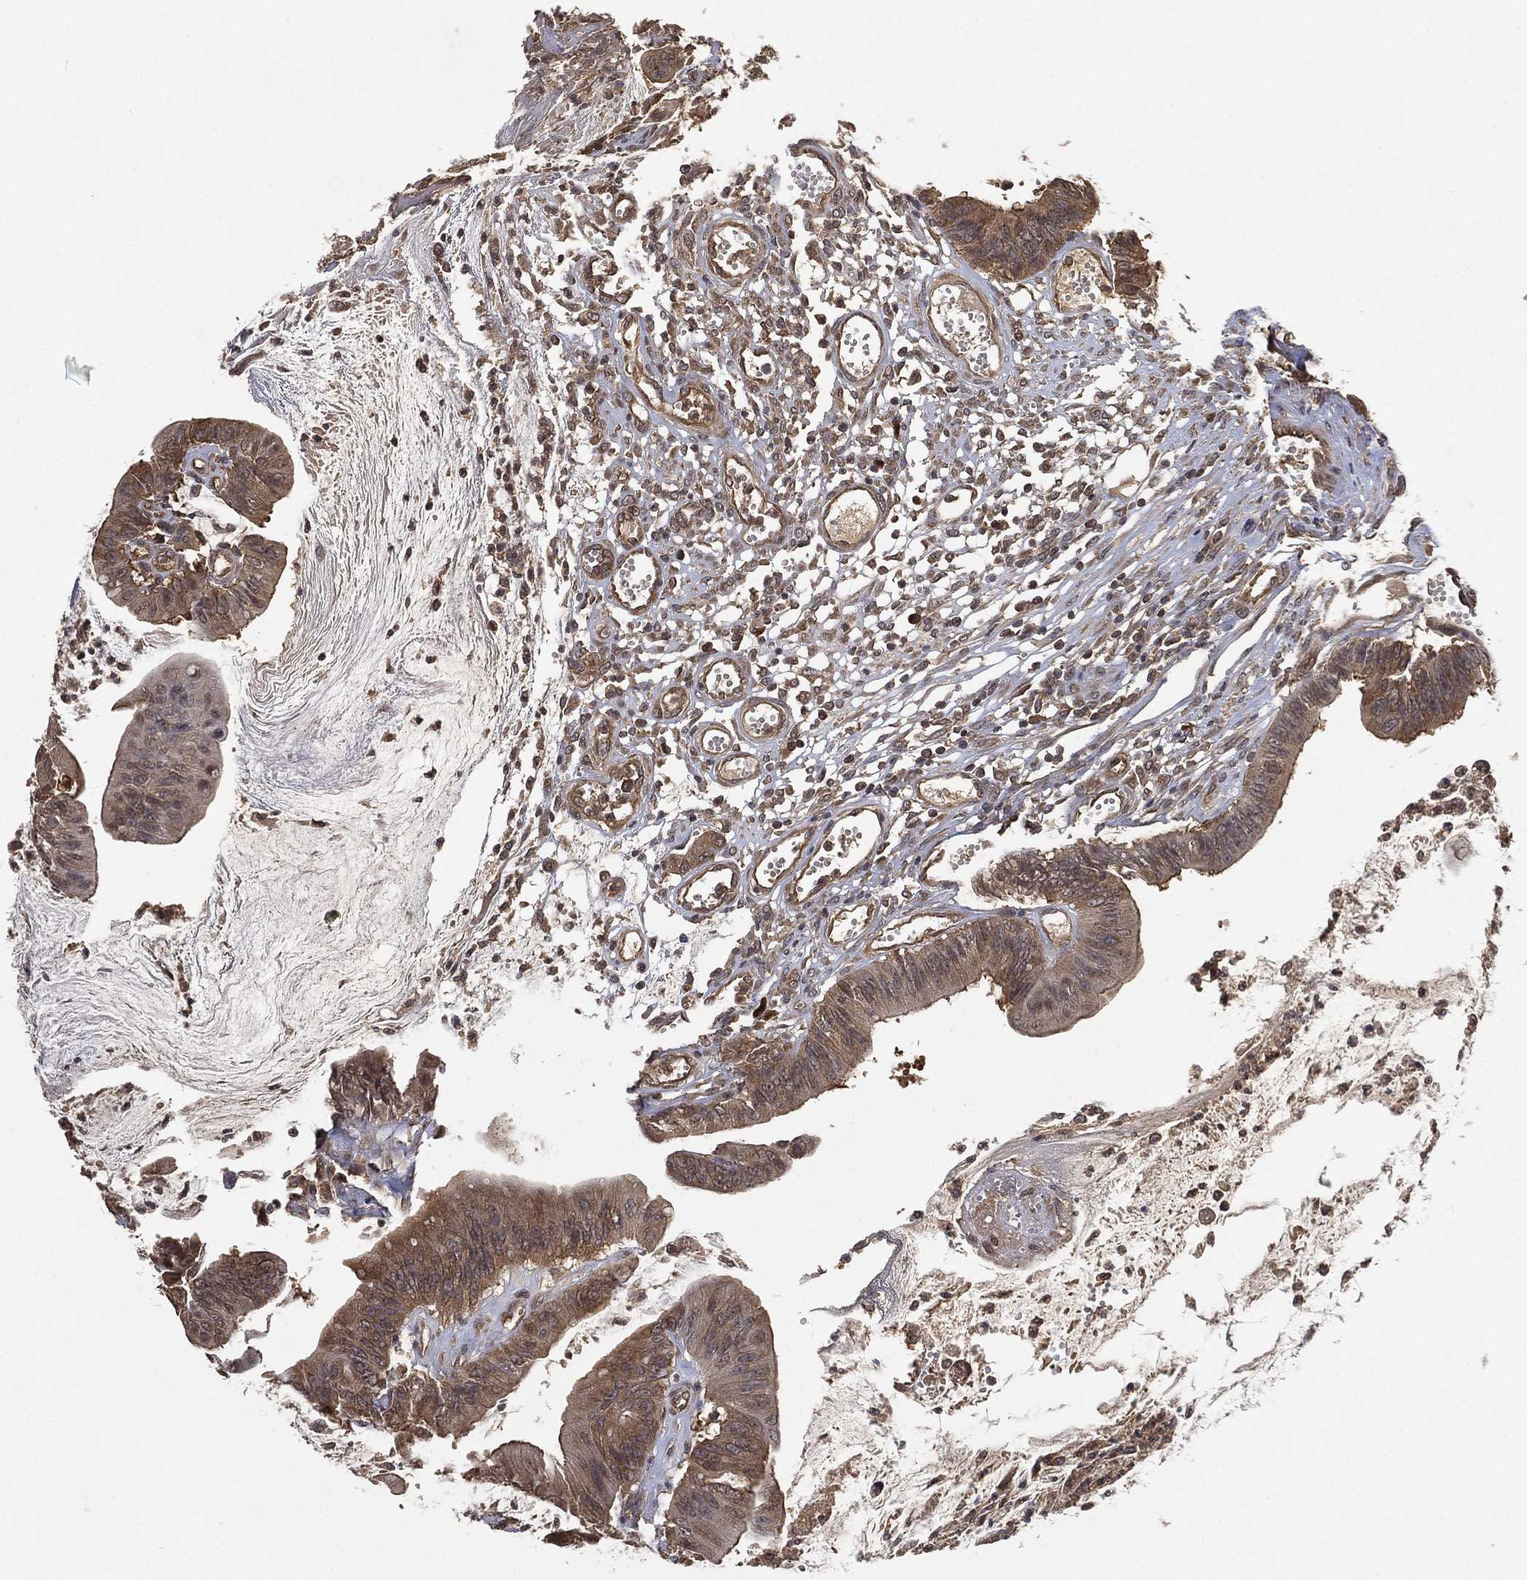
{"staining": {"intensity": "weak", "quantity": ">75%", "location": "cytoplasmic/membranous"}, "tissue": "colorectal cancer", "cell_type": "Tumor cells", "image_type": "cancer", "snomed": [{"axis": "morphology", "description": "Adenocarcinoma, NOS"}, {"axis": "topography", "description": "Colon"}], "caption": "Weak cytoplasmic/membranous protein positivity is present in approximately >75% of tumor cells in colorectal cancer (adenocarcinoma). The protein is stained brown, and the nuclei are stained in blue (DAB IHC with brightfield microscopy, high magnification).", "gene": "UBA5", "patient": {"sex": "female", "age": 69}}